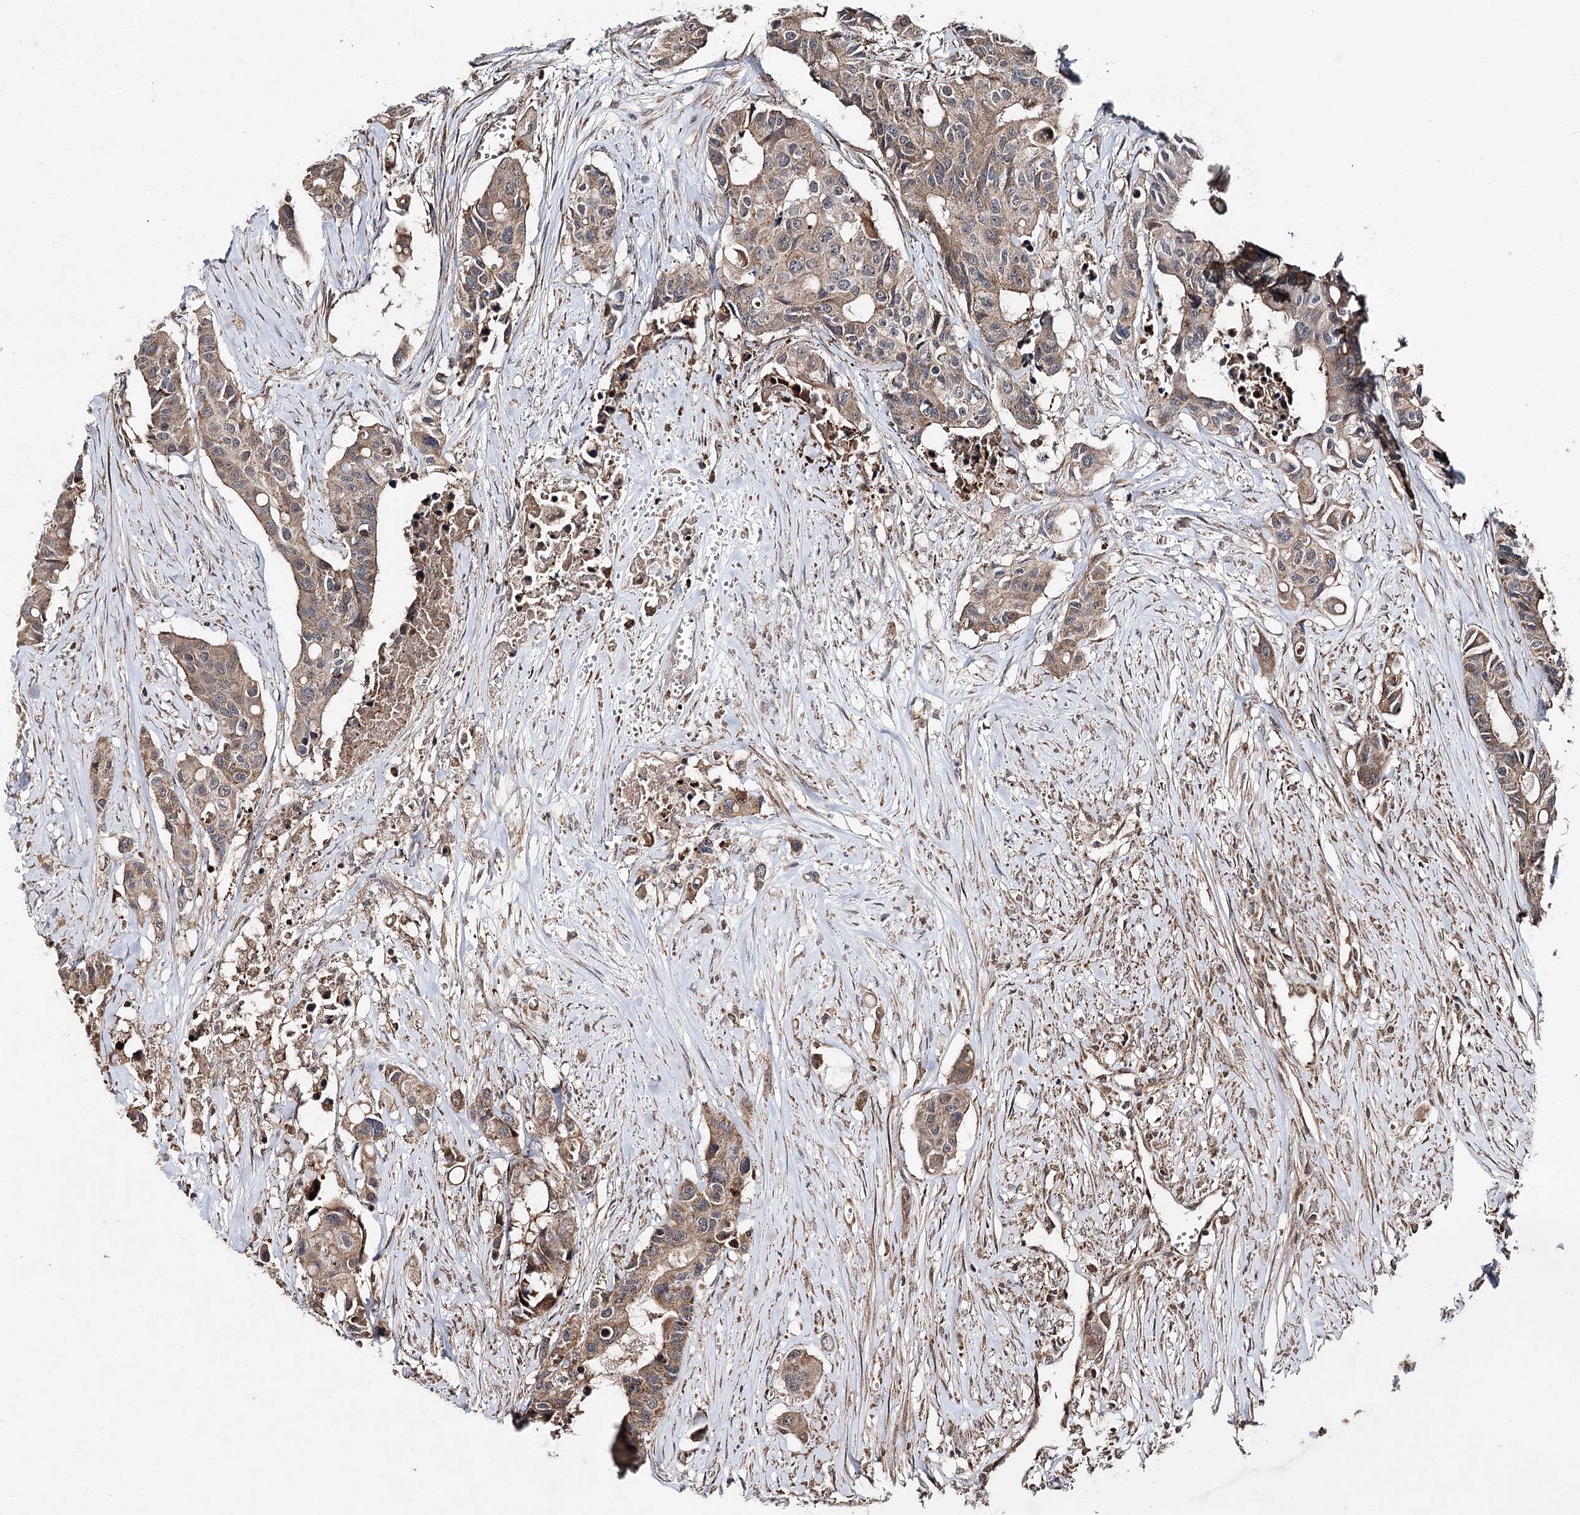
{"staining": {"intensity": "moderate", "quantity": ">75%", "location": "cytoplasmic/membranous"}, "tissue": "colorectal cancer", "cell_type": "Tumor cells", "image_type": "cancer", "snomed": [{"axis": "morphology", "description": "Adenocarcinoma, NOS"}, {"axis": "topography", "description": "Colon"}], "caption": "About >75% of tumor cells in human adenocarcinoma (colorectal) exhibit moderate cytoplasmic/membranous protein staining as visualized by brown immunohistochemical staining.", "gene": "MINDY3", "patient": {"sex": "male", "age": 77}}